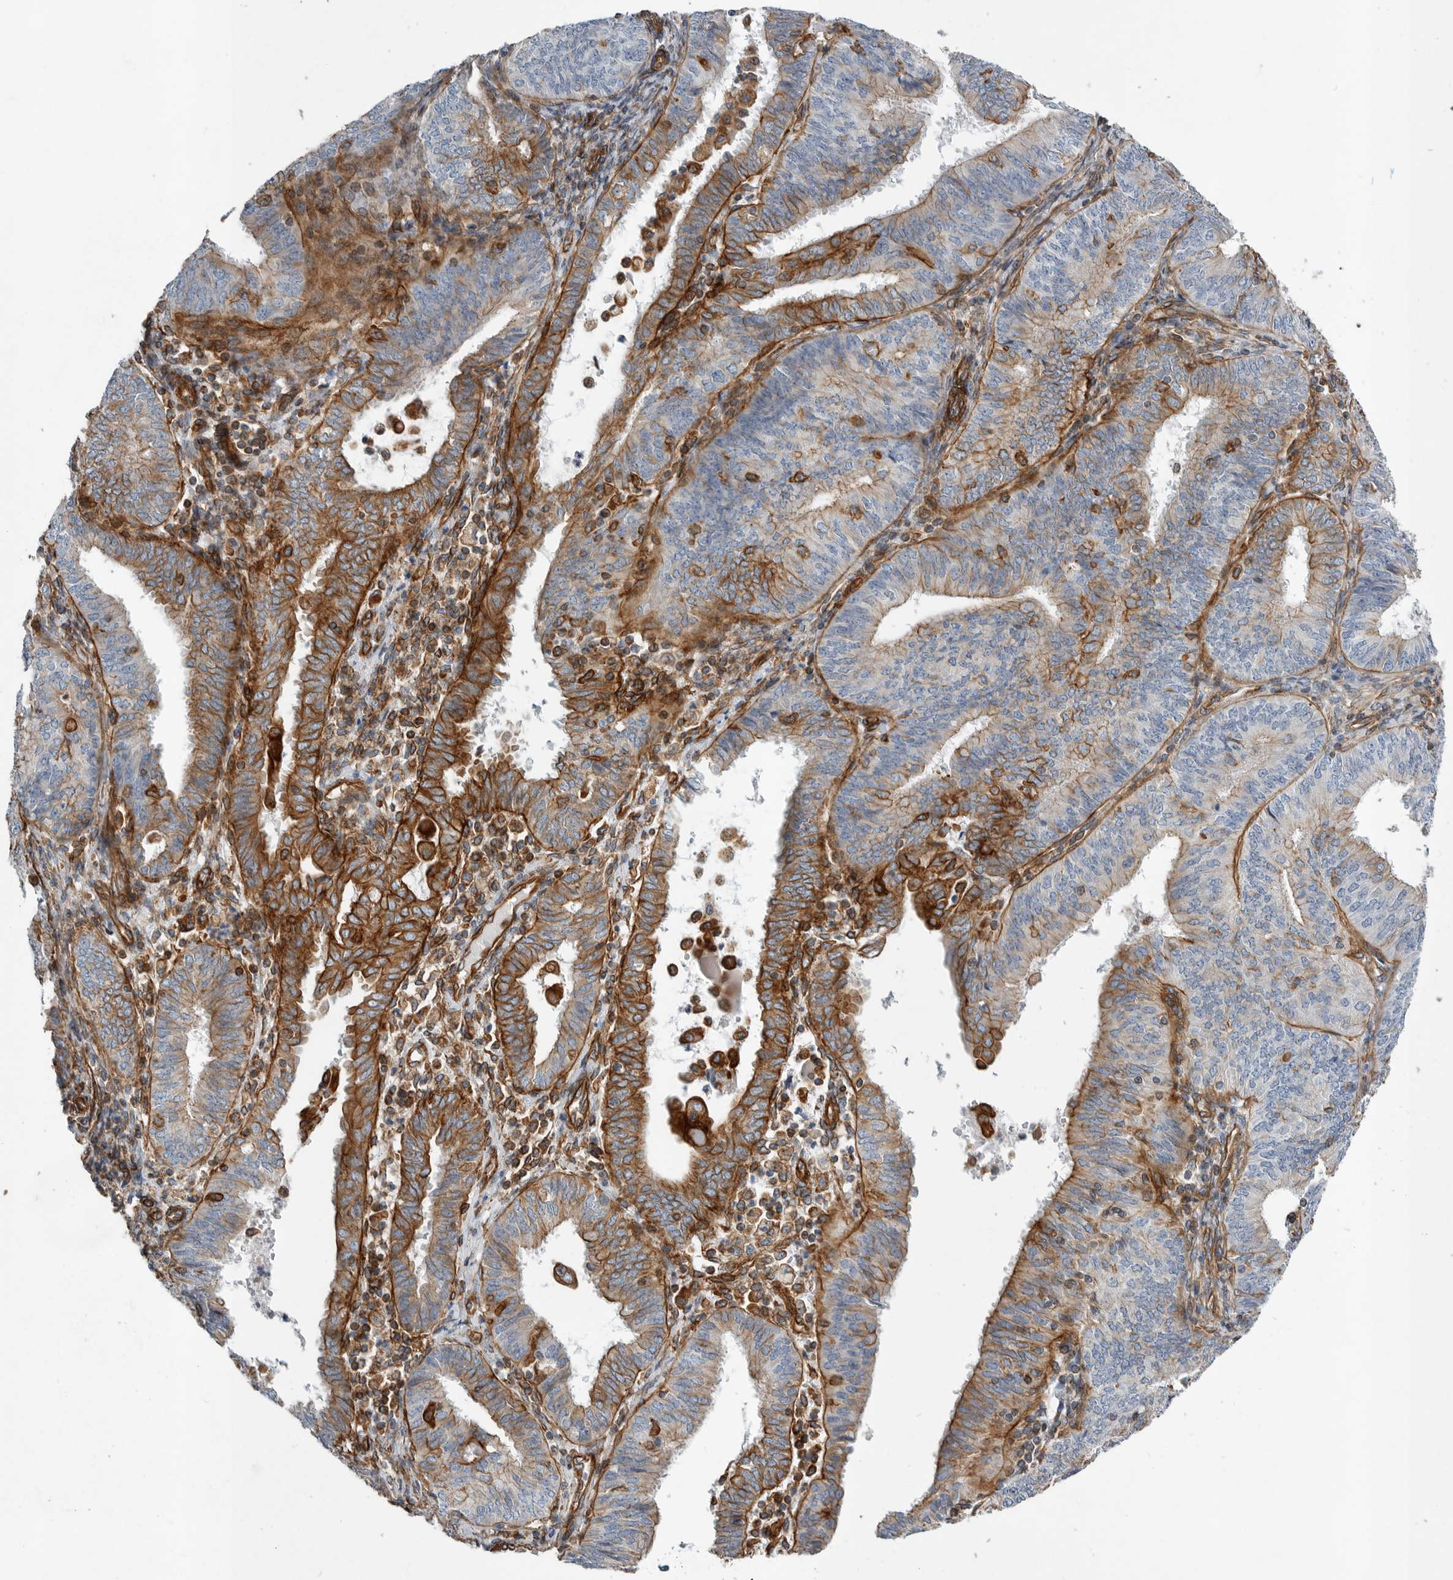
{"staining": {"intensity": "moderate", "quantity": "25%-75%", "location": "cytoplasmic/membranous"}, "tissue": "endometrial cancer", "cell_type": "Tumor cells", "image_type": "cancer", "snomed": [{"axis": "morphology", "description": "Adenocarcinoma, NOS"}, {"axis": "topography", "description": "Endometrium"}], "caption": "Human endometrial cancer (adenocarcinoma) stained with a brown dye demonstrates moderate cytoplasmic/membranous positive positivity in approximately 25%-75% of tumor cells.", "gene": "PLEC", "patient": {"sex": "female", "age": 58}}